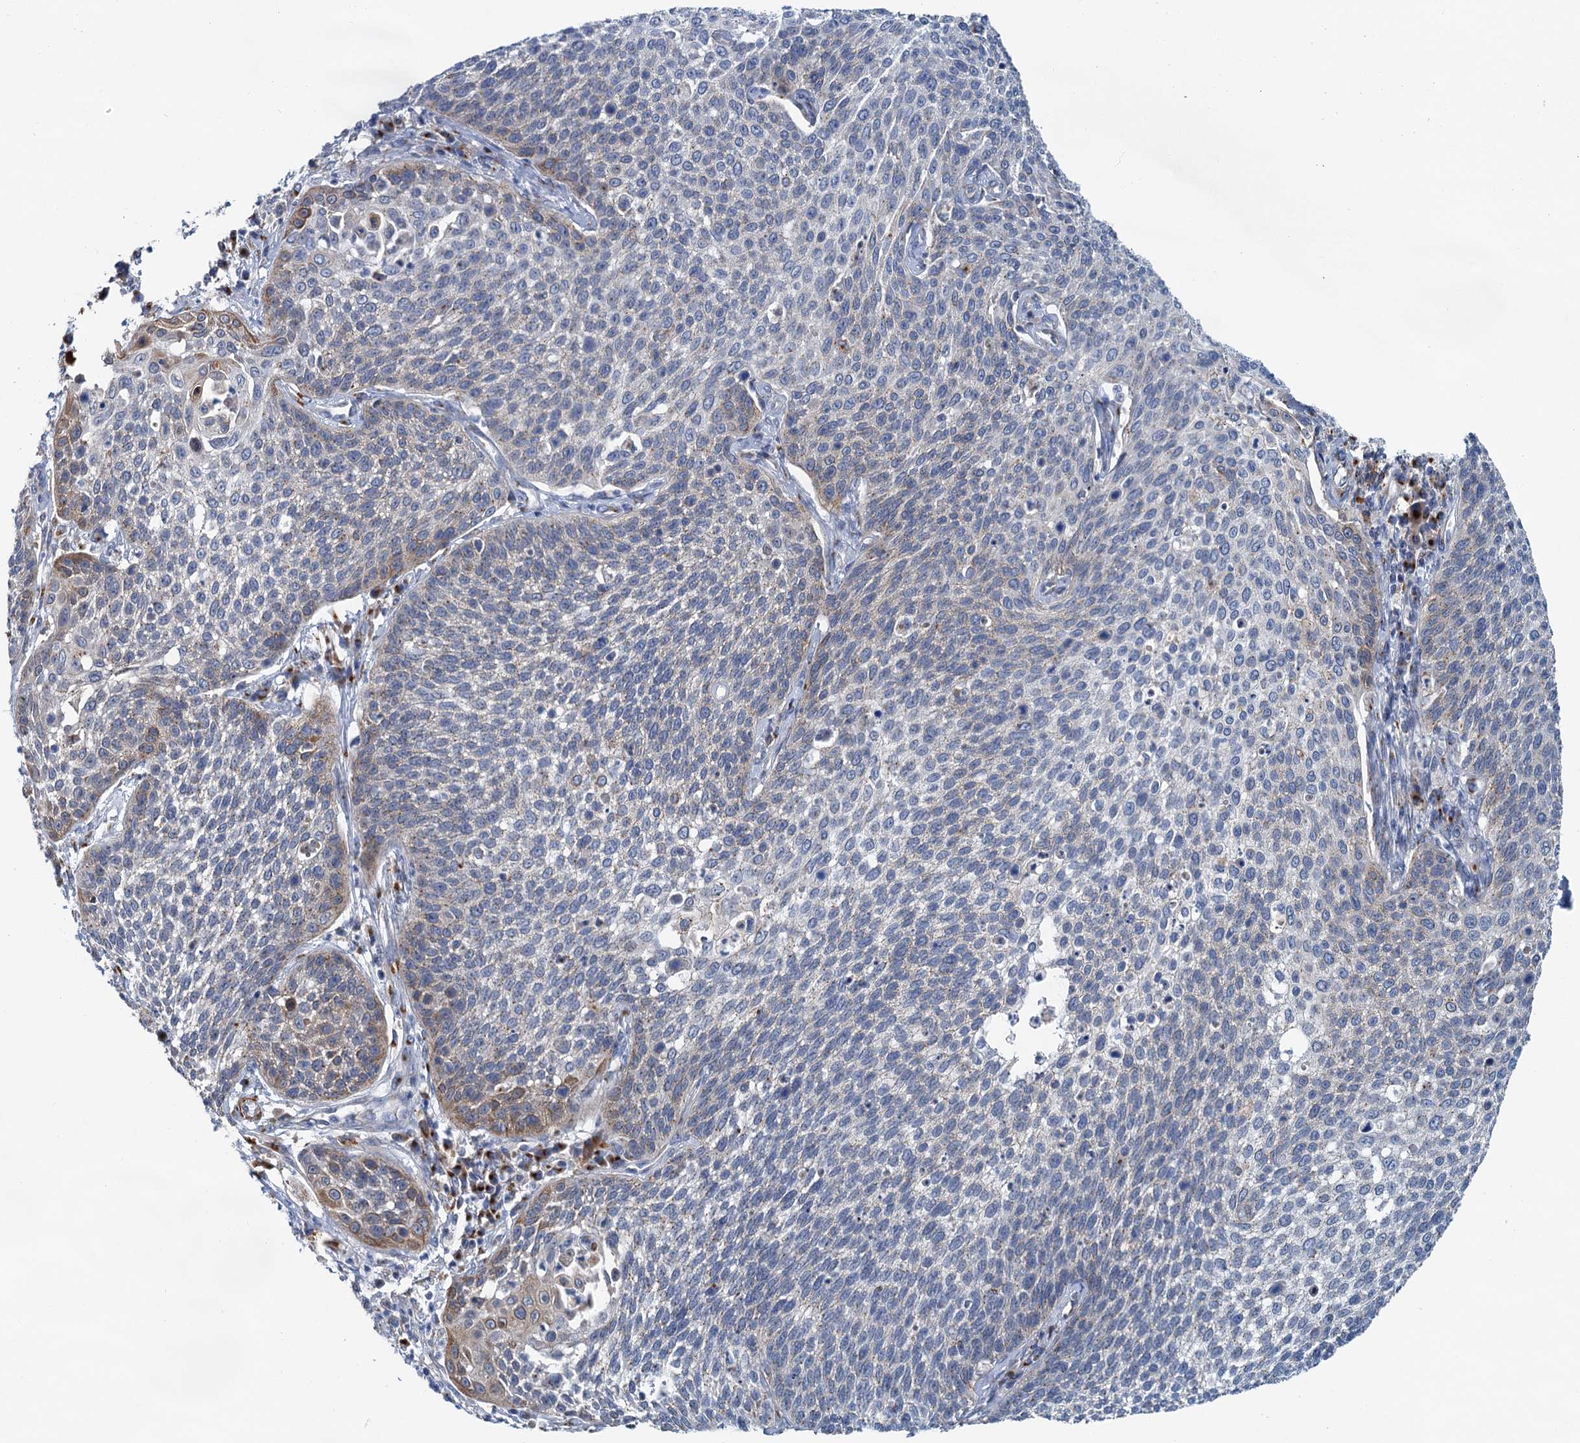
{"staining": {"intensity": "moderate", "quantity": "<25%", "location": "cytoplasmic/membranous"}, "tissue": "cervical cancer", "cell_type": "Tumor cells", "image_type": "cancer", "snomed": [{"axis": "morphology", "description": "Squamous cell carcinoma, NOS"}, {"axis": "topography", "description": "Cervix"}], "caption": "The histopathology image exhibits a brown stain indicating the presence of a protein in the cytoplasmic/membranous of tumor cells in squamous cell carcinoma (cervical). (DAB IHC, brown staining for protein, blue staining for nuclei).", "gene": "BET1L", "patient": {"sex": "female", "age": 34}}